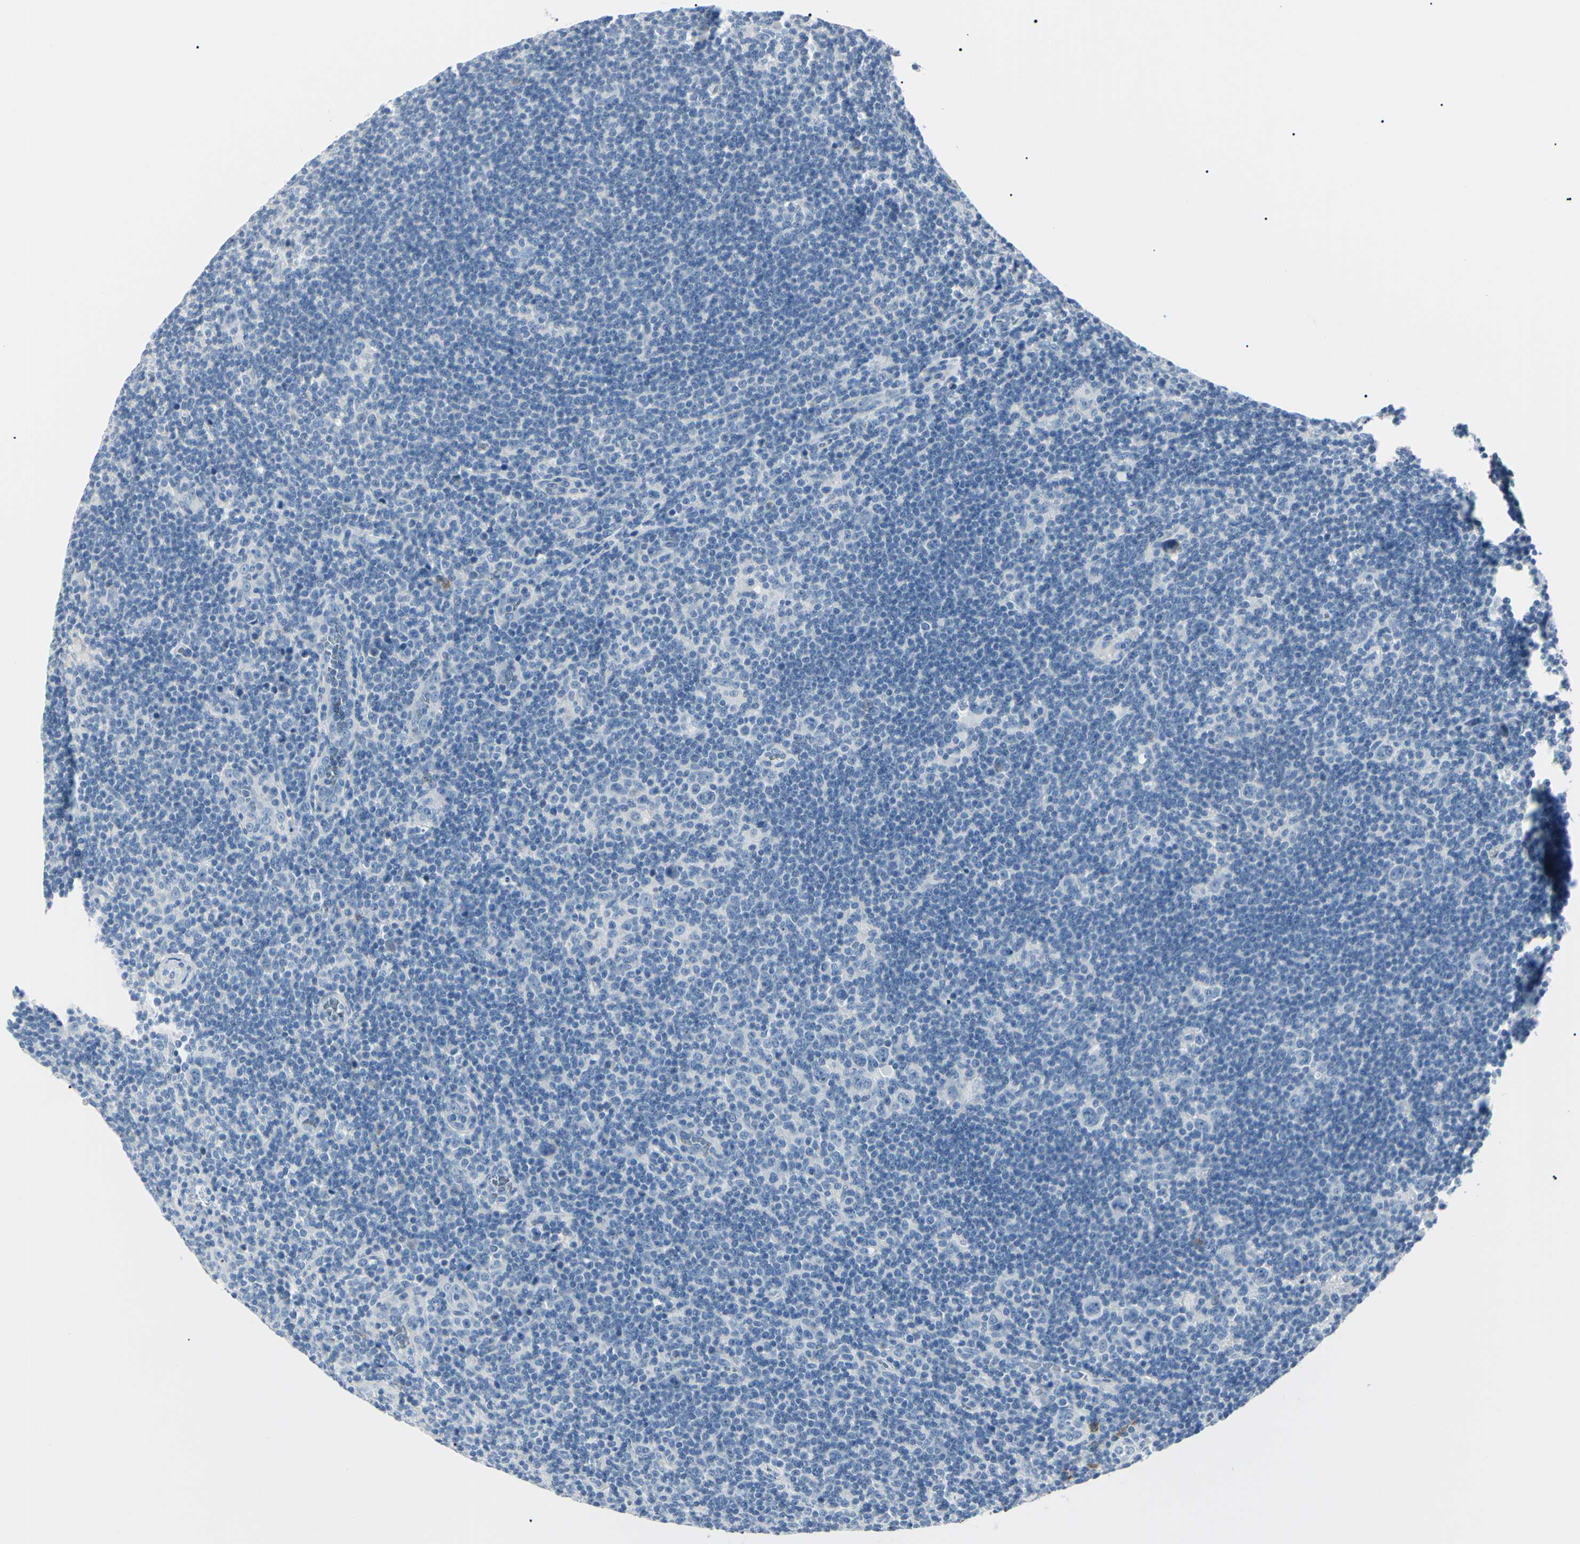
{"staining": {"intensity": "negative", "quantity": "none", "location": "none"}, "tissue": "lymphoma", "cell_type": "Tumor cells", "image_type": "cancer", "snomed": [{"axis": "morphology", "description": "Hodgkin's disease, NOS"}, {"axis": "topography", "description": "Lymph node"}], "caption": "Human Hodgkin's disease stained for a protein using immunohistochemistry demonstrates no staining in tumor cells.", "gene": "CA2", "patient": {"sex": "female", "age": 57}}